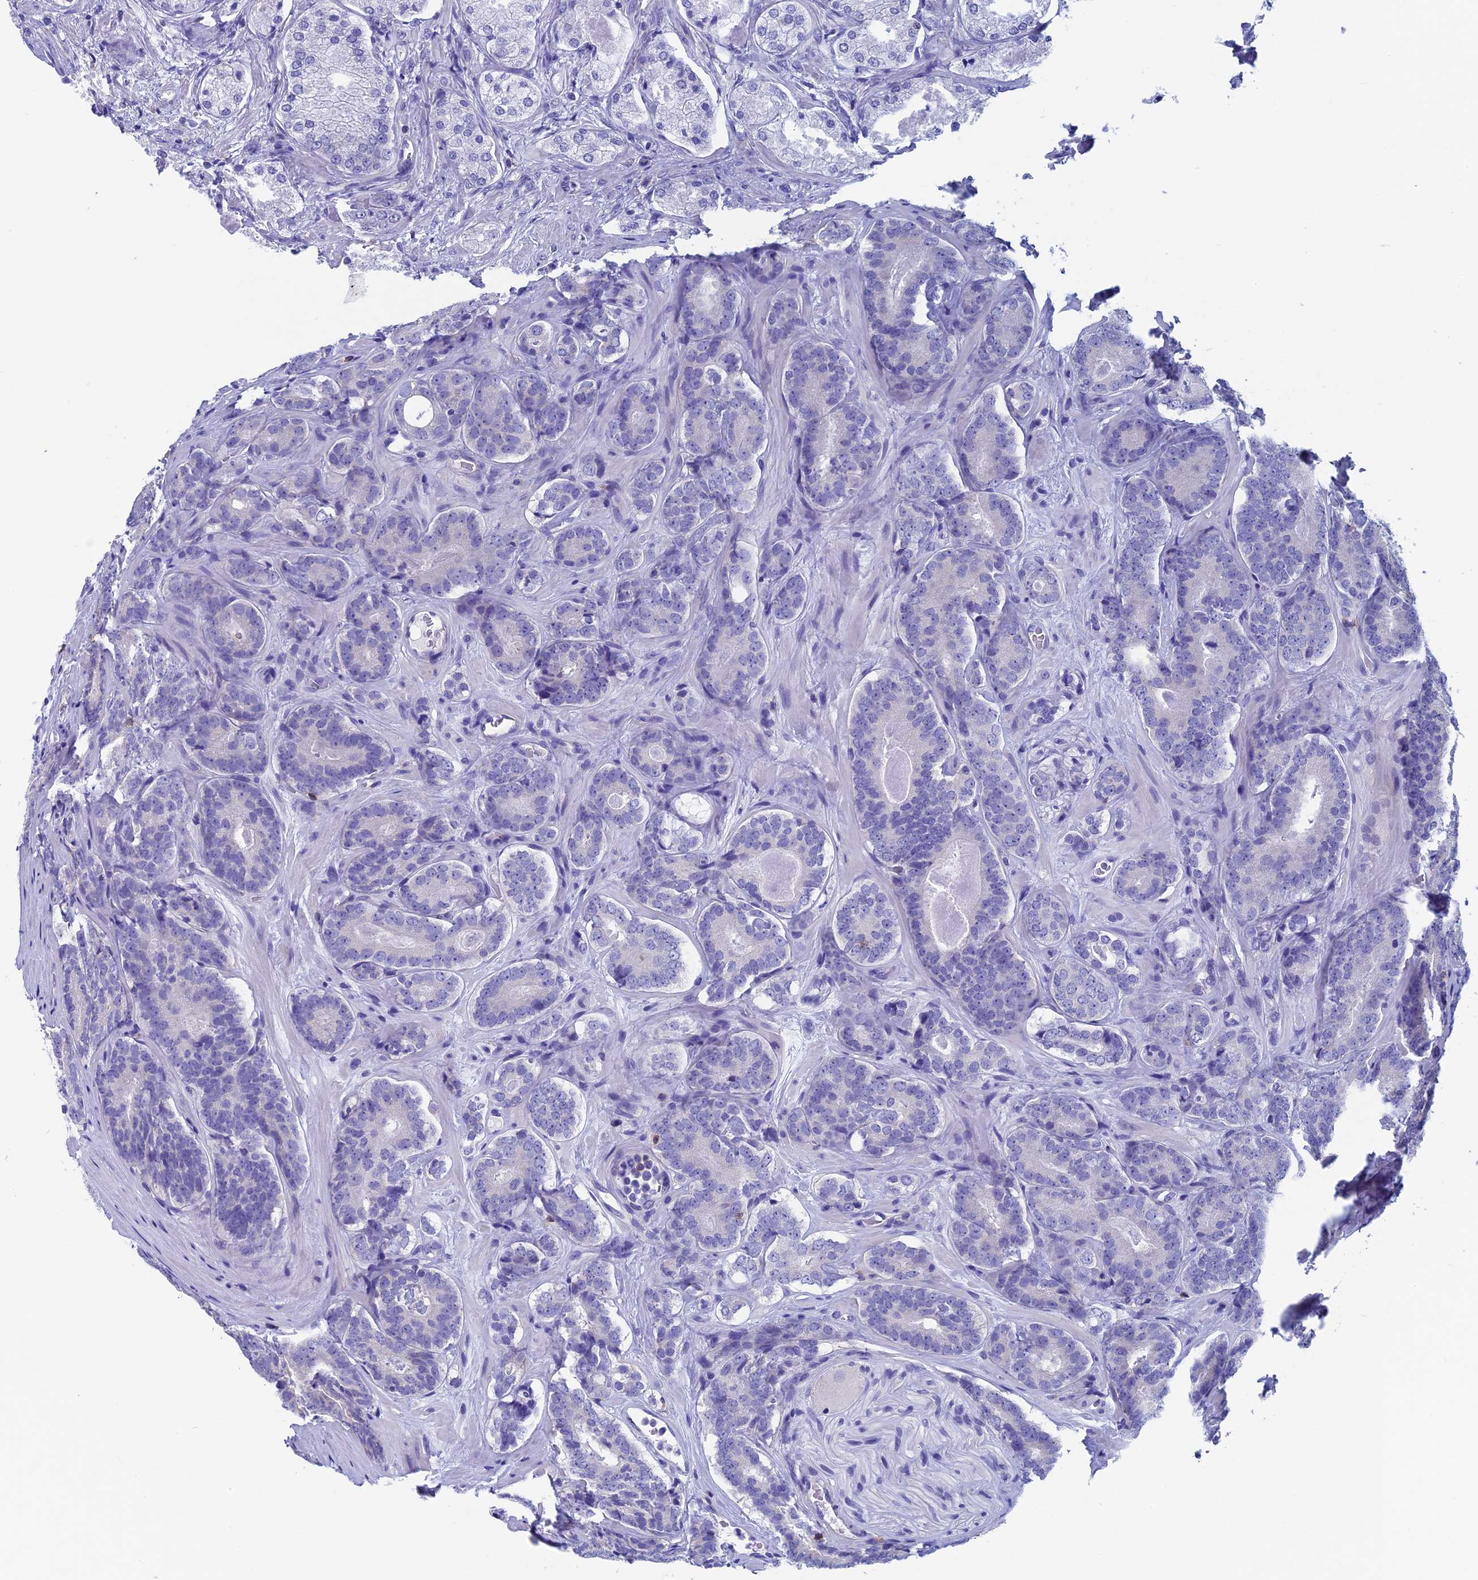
{"staining": {"intensity": "negative", "quantity": "none", "location": "none"}, "tissue": "prostate cancer", "cell_type": "Tumor cells", "image_type": "cancer", "snomed": [{"axis": "morphology", "description": "Adenocarcinoma, High grade"}, {"axis": "topography", "description": "Prostate"}], "caption": "A photomicrograph of adenocarcinoma (high-grade) (prostate) stained for a protein exhibits no brown staining in tumor cells.", "gene": "SEPTIN1", "patient": {"sex": "male", "age": 63}}